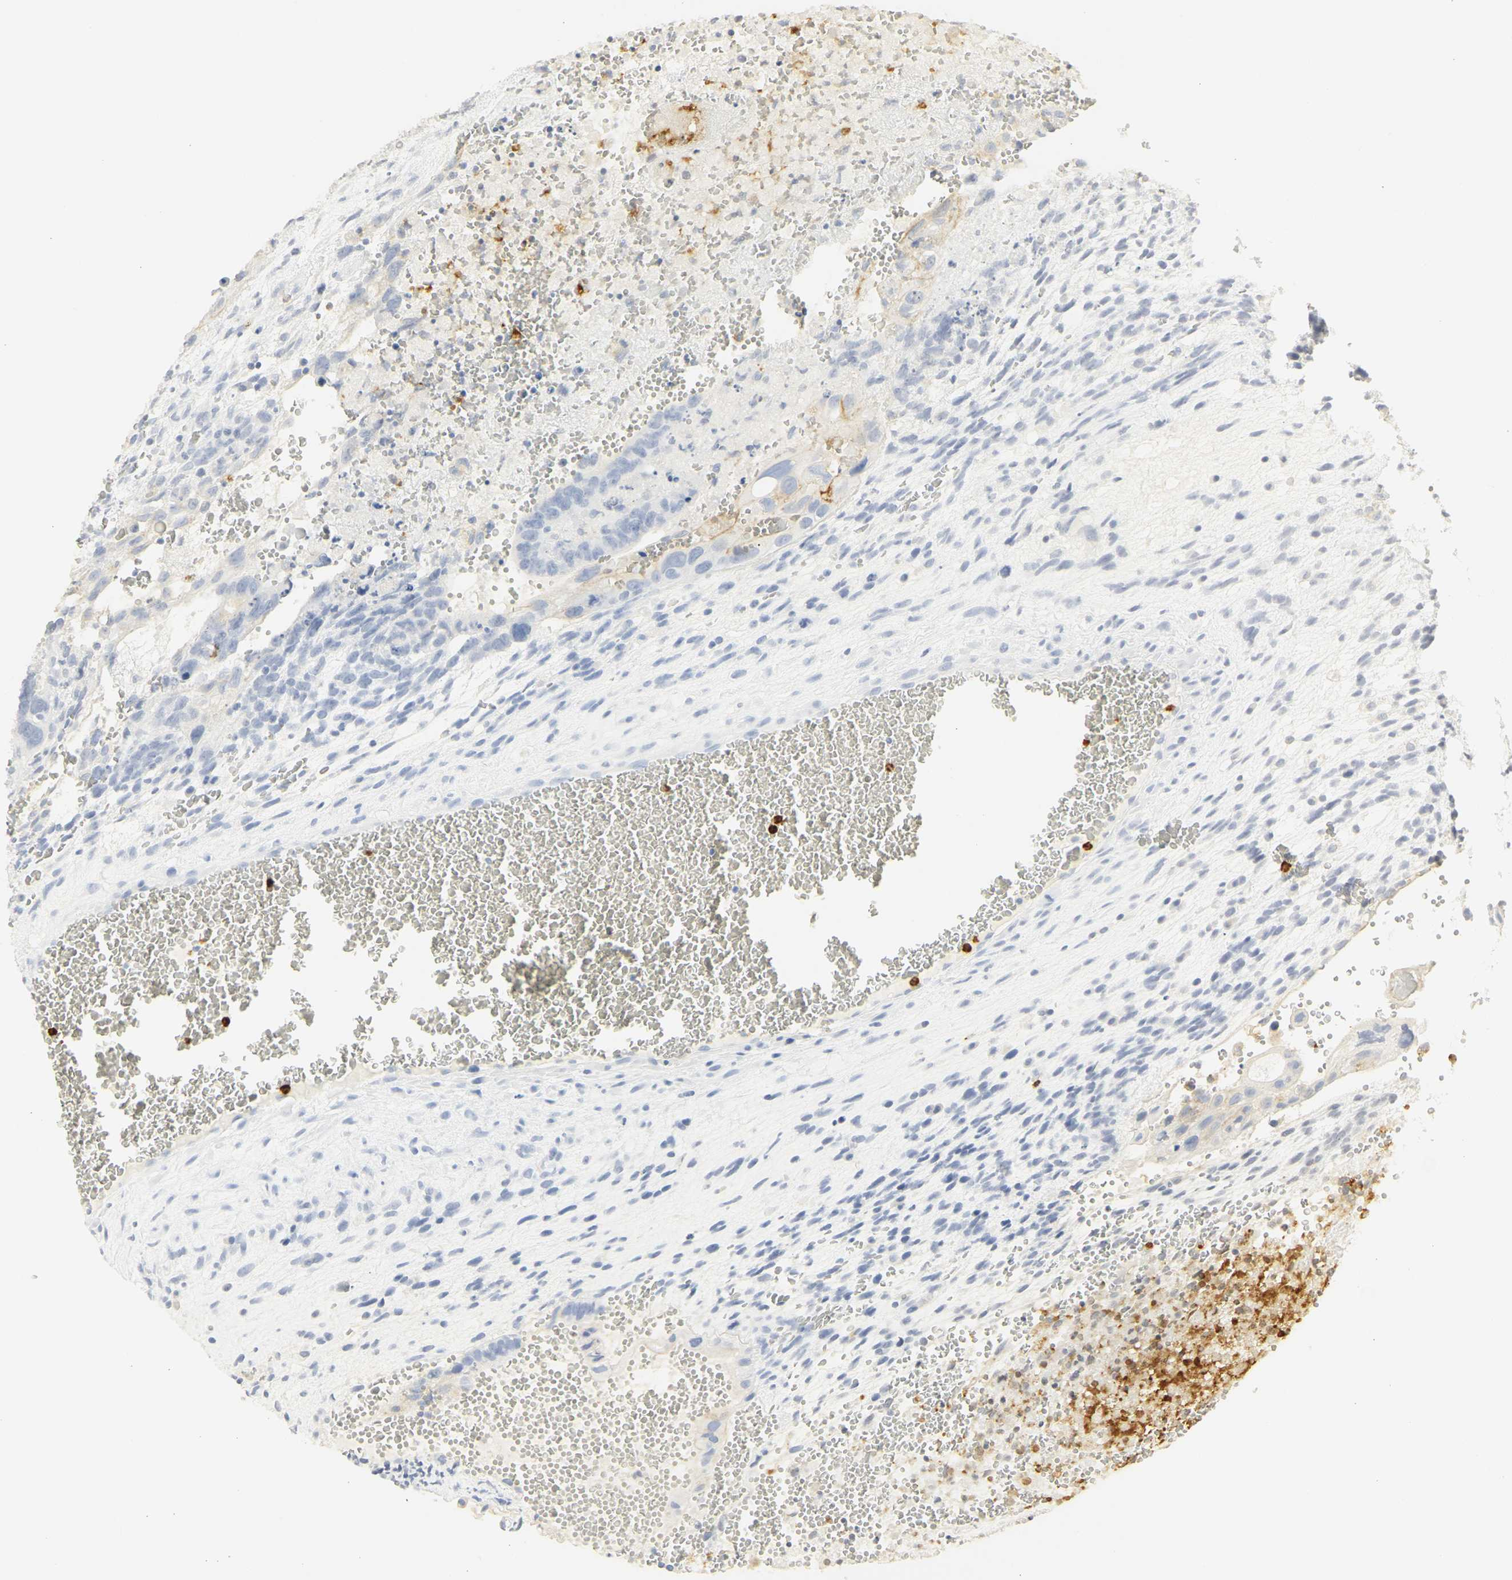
{"staining": {"intensity": "negative", "quantity": "none", "location": "none"}, "tissue": "testis cancer", "cell_type": "Tumor cells", "image_type": "cancer", "snomed": [{"axis": "morphology", "description": "Seminoma, NOS"}, {"axis": "morphology", "description": "Carcinoma, Embryonal, NOS"}, {"axis": "topography", "description": "Testis"}], "caption": "Immunohistochemistry histopathology image of human testis cancer stained for a protein (brown), which exhibits no expression in tumor cells.", "gene": "CEACAM5", "patient": {"sex": "male", "age": 52}}